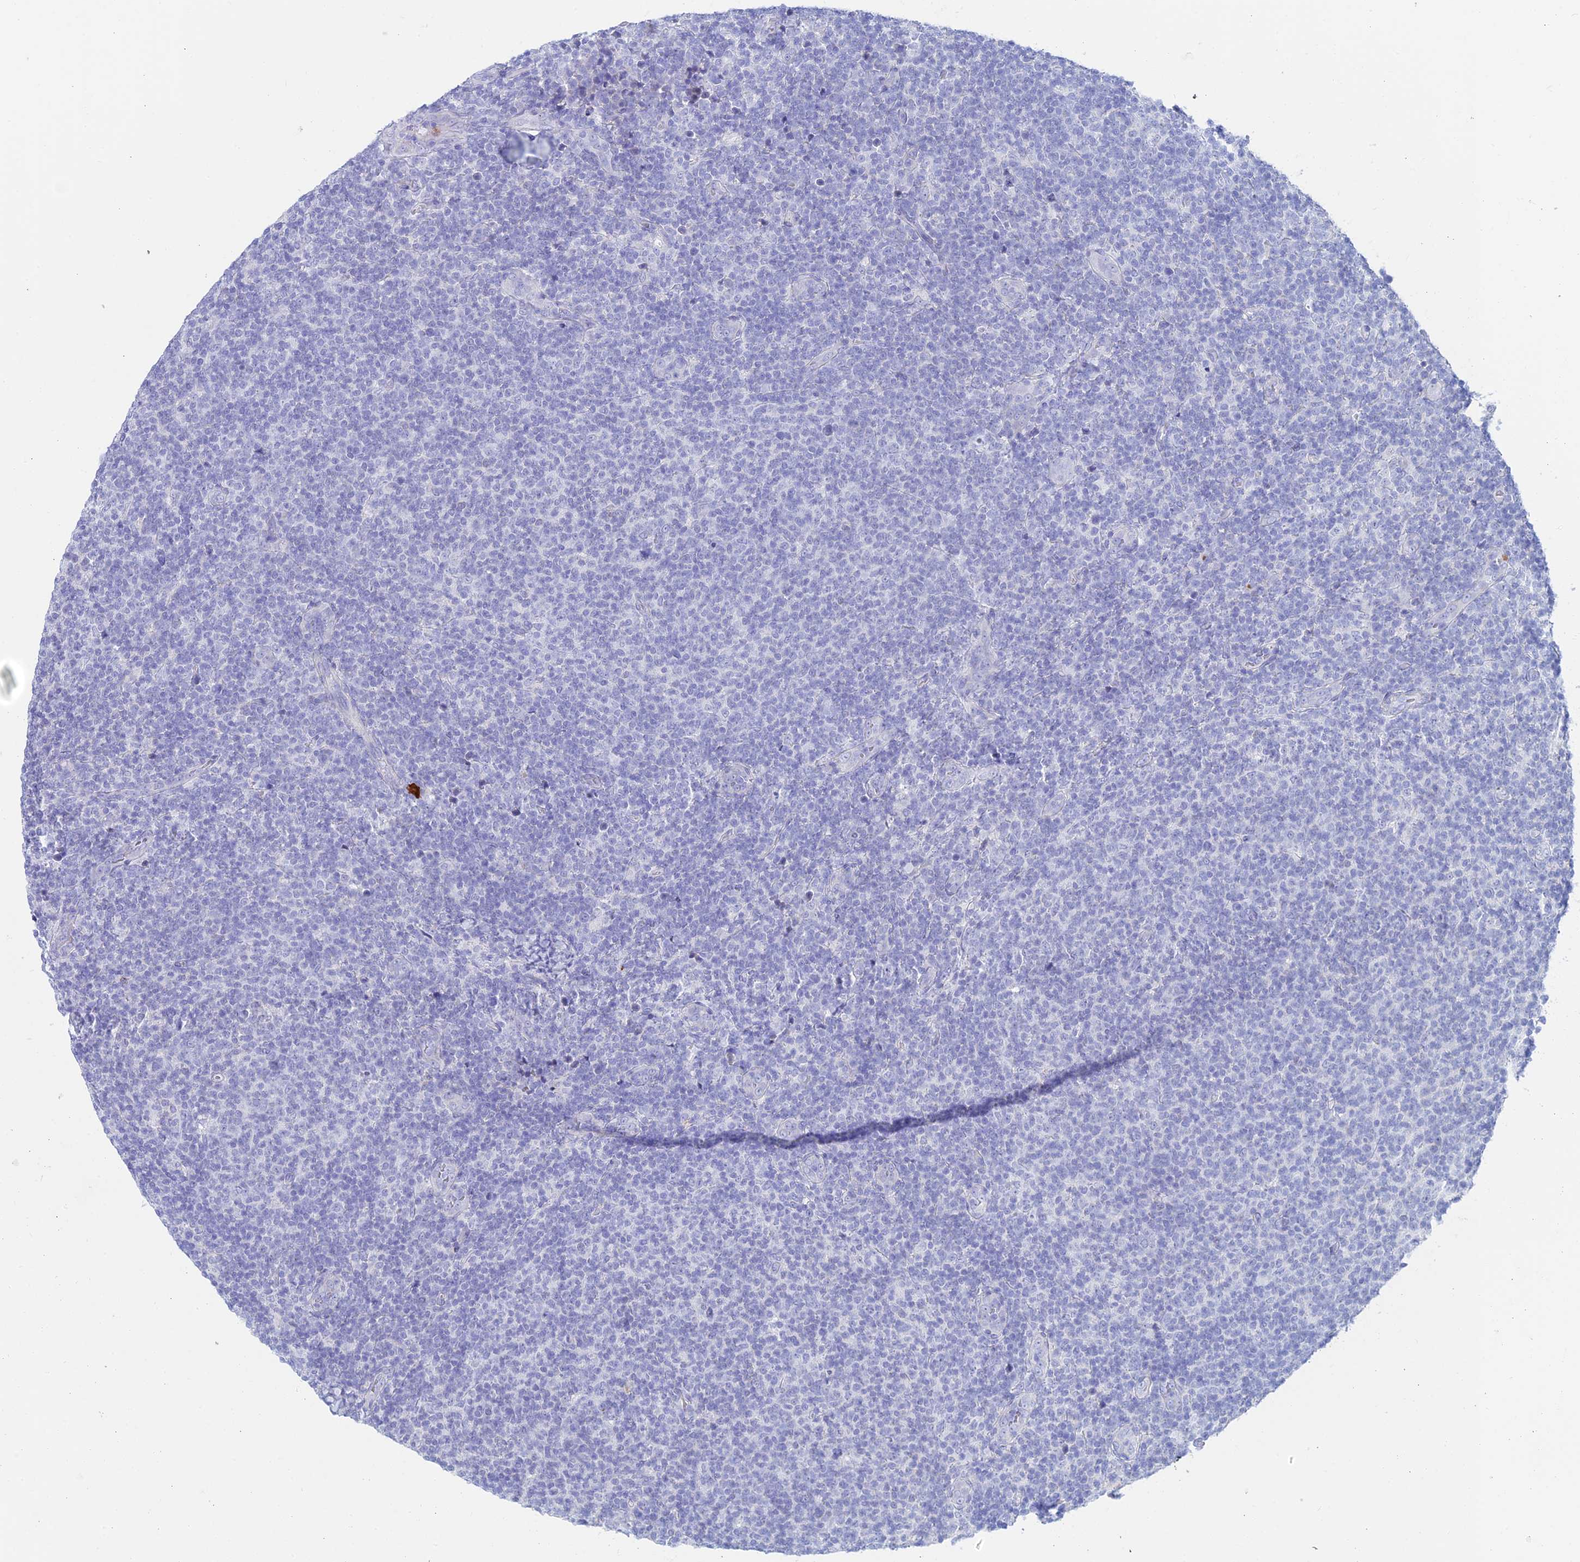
{"staining": {"intensity": "negative", "quantity": "none", "location": "none"}, "tissue": "lymphoma", "cell_type": "Tumor cells", "image_type": "cancer", "snomed": [{"axis": "morphology", "description": "Malignant lymphoma, non-Hodgkin's type, Low grade"}, {"axis": "topography", "description": "Lymph node"}], "caption": "Immunohistochemistry of low-grade malignant lymphoma, non-Hodgkin's type shows no positivity in tumor cells.", "gene": "CEP152", "patient": {"sex": "male", "age": 66}}